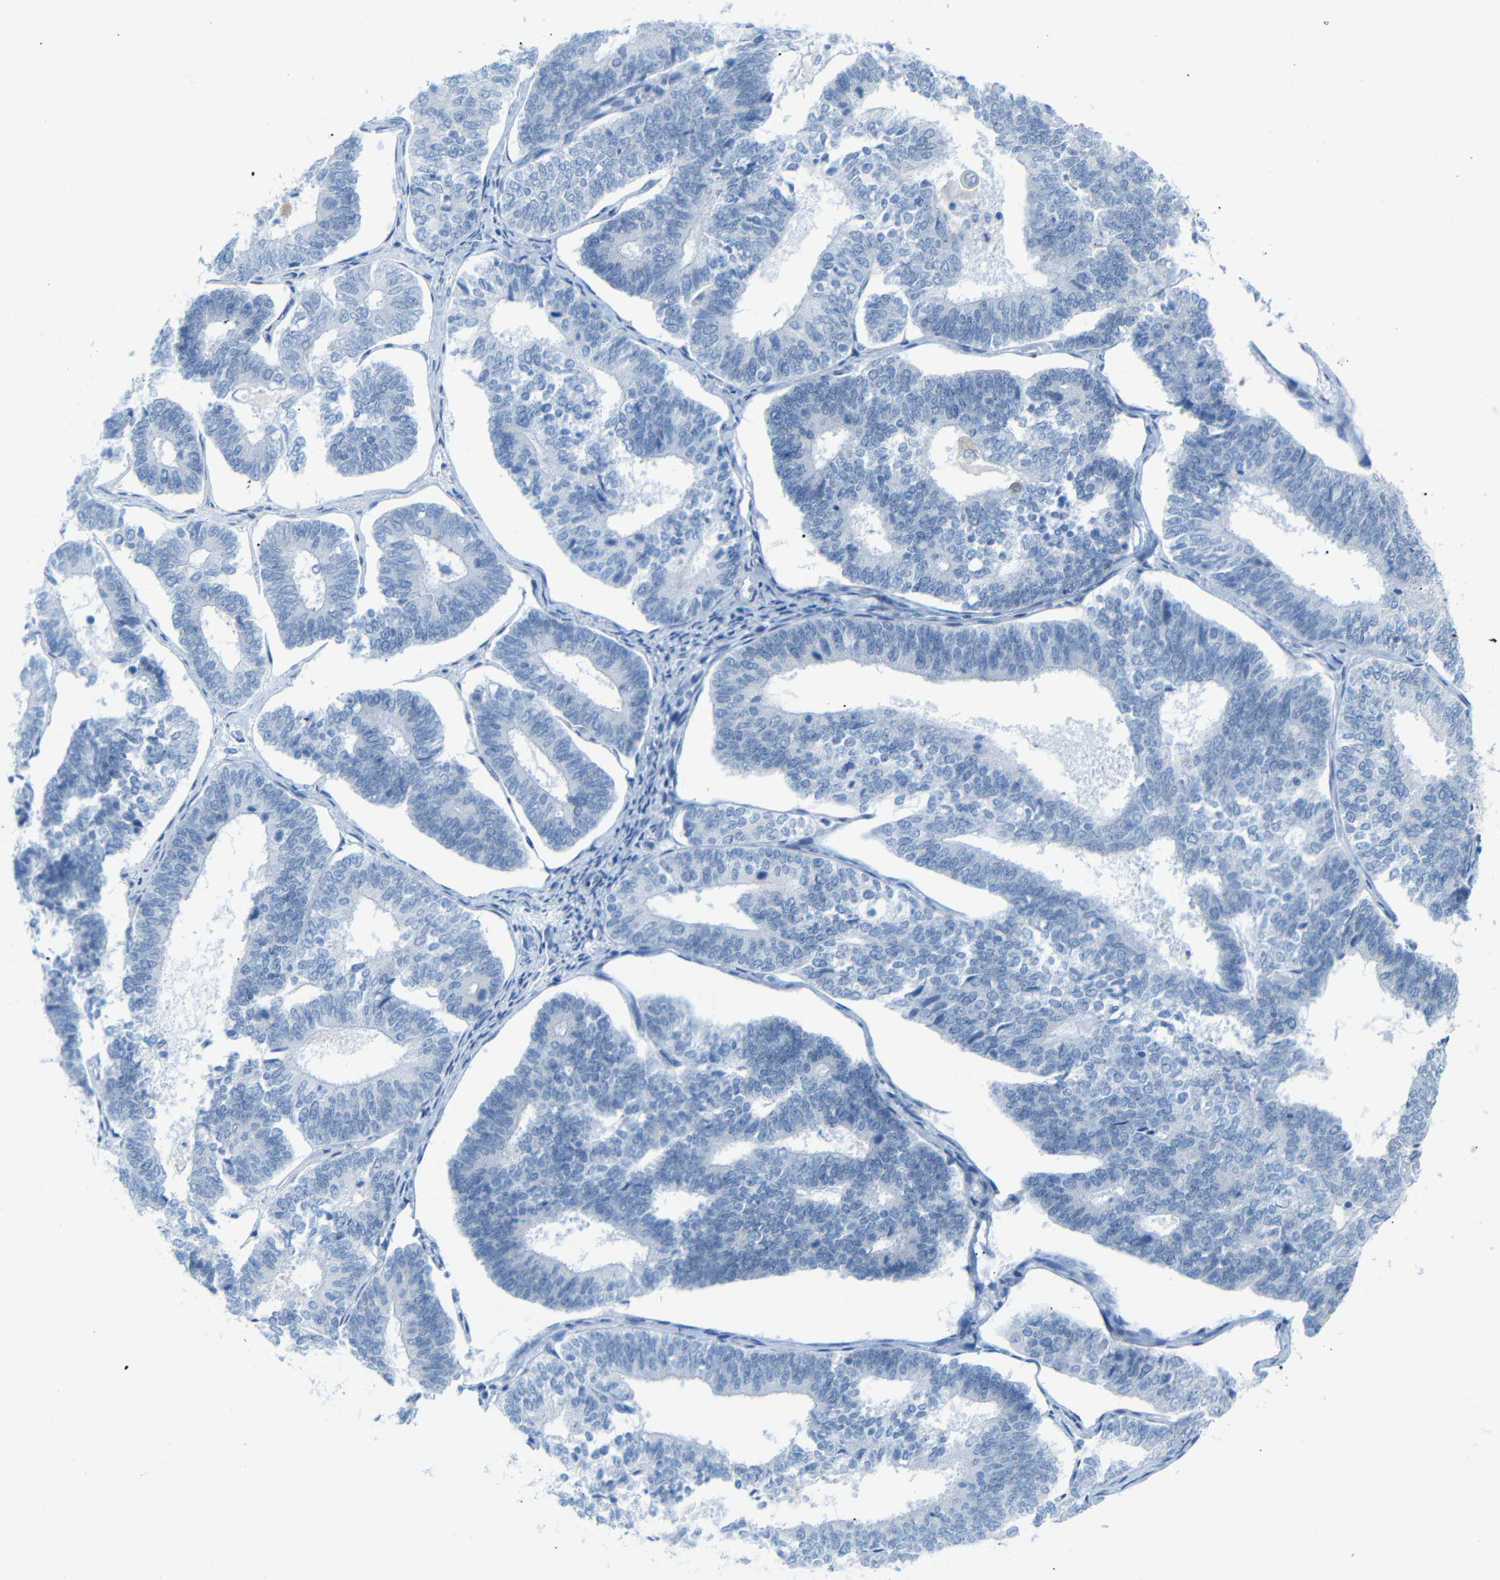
{"staining": {"intensity": "negative", "quantity": "none", "location": "none"}, "tissue": "endometrial cancer", "cell_type": "Tumor cells", "image_type": "cancer", "snomed": [{"axis": "morphology", "description": "Adenocarcinoma, NOS"}, {"axis": "topography", "description": "Endometrium"}], "caption": "A high-resolution photomicrograph shows IHC staining of endometrial cancer, which reveals no significant staining in tumor cells.", "gene": "DYNAP", "patient": {"sex": "female", "age": 70}}